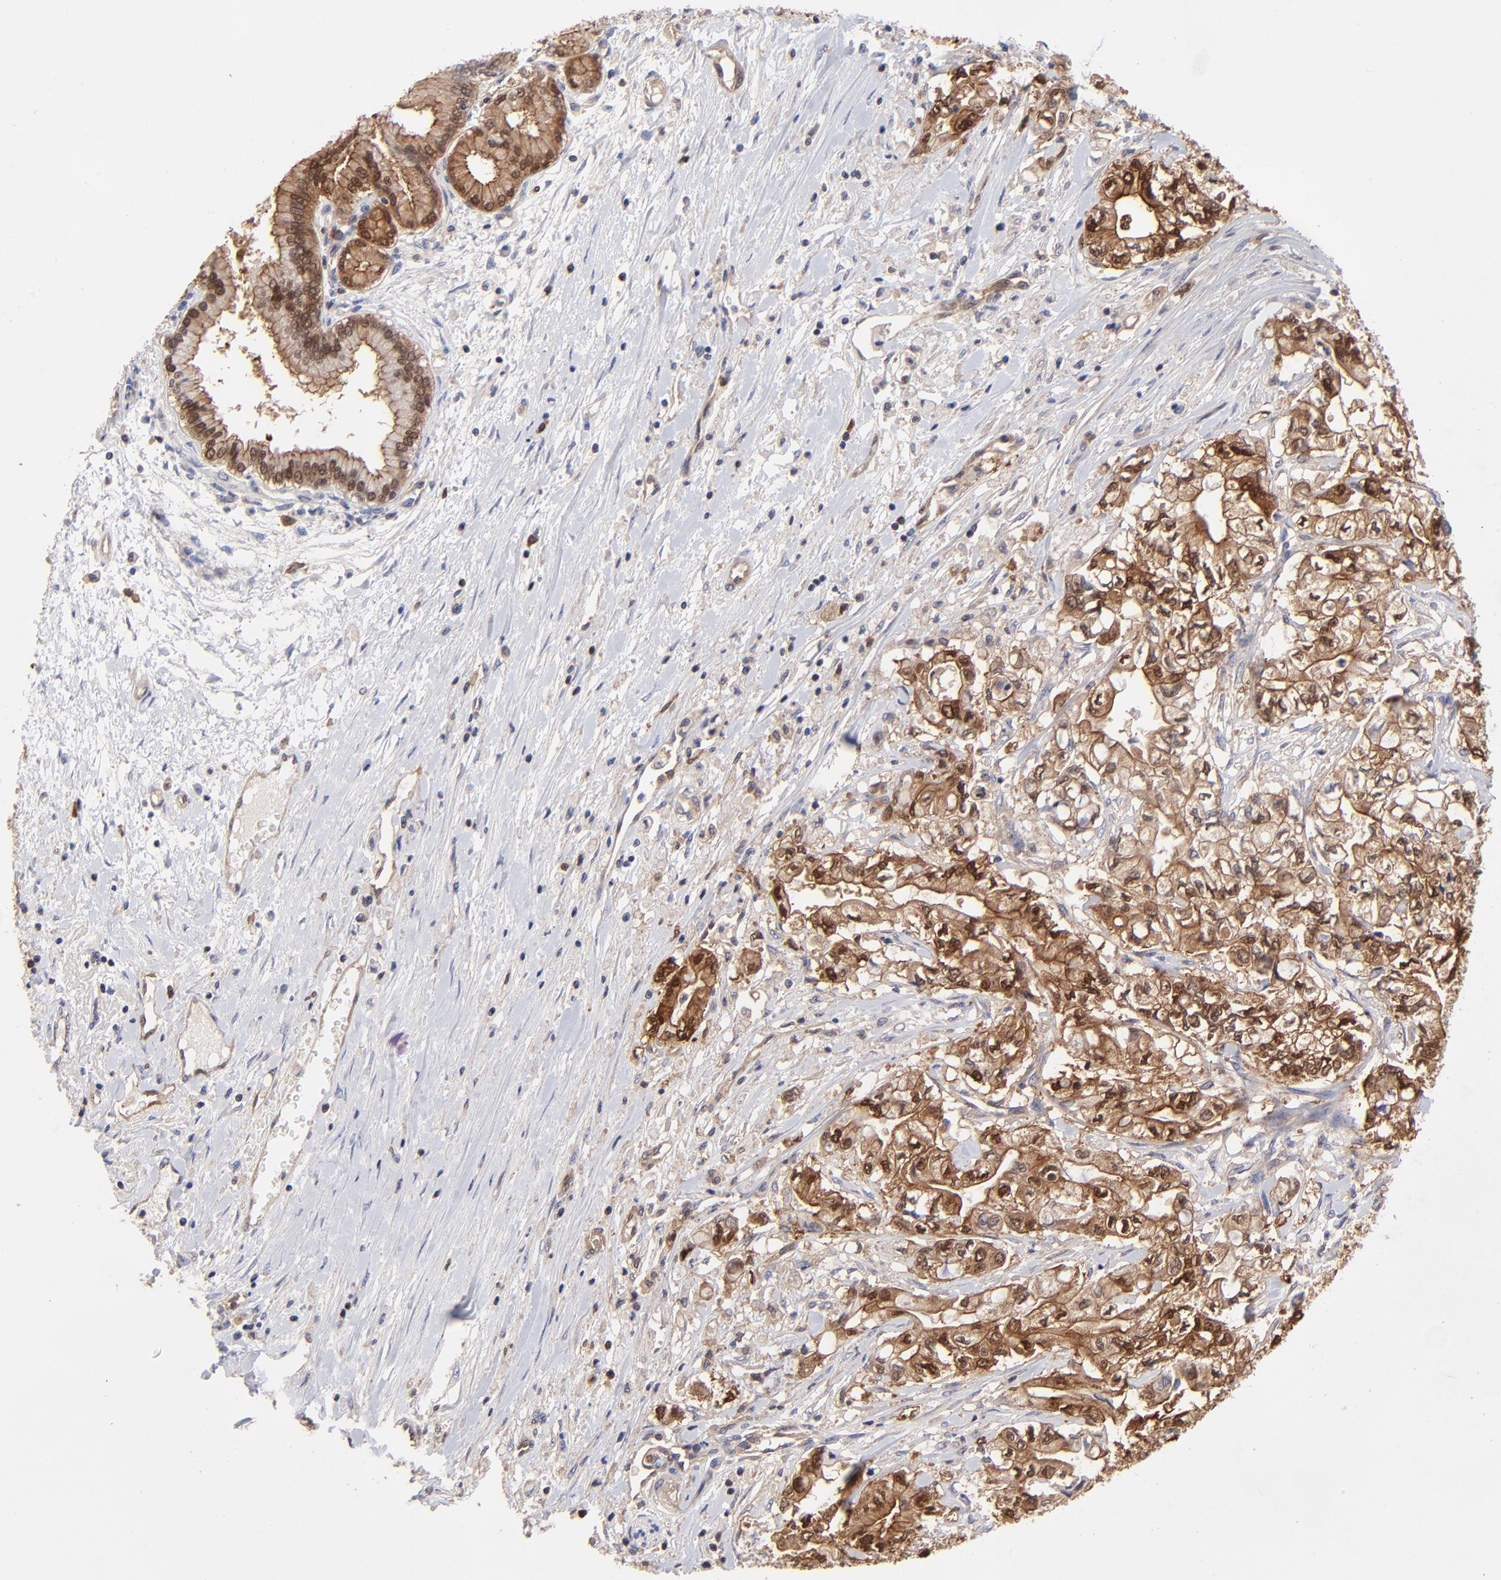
{"staining": {"intensity": "moderate", "quantity": ">75%", "location": "cytoplasmic/membranous,nuclear"}, "tissue": "pancreatic cancer", "cell_type": "Tumor cells", "image_type": "cancer", "snomed": [{"axis": "morphology", "description": "Adenocarcinoma, NOS"}, {"axis": "topography", "description": "Pancreas"}], "caption": "This histopathology image demonstrates pancreatic cancer stained with IHC to label a protein in brown. The cytoplasmic/membranous and nuclear of tumor cells show moderate positivity for the protein. Nuclei are counter-stained blue.", "gene": "DCTPP1", "patient": {"sex": "male", "age": 79}}